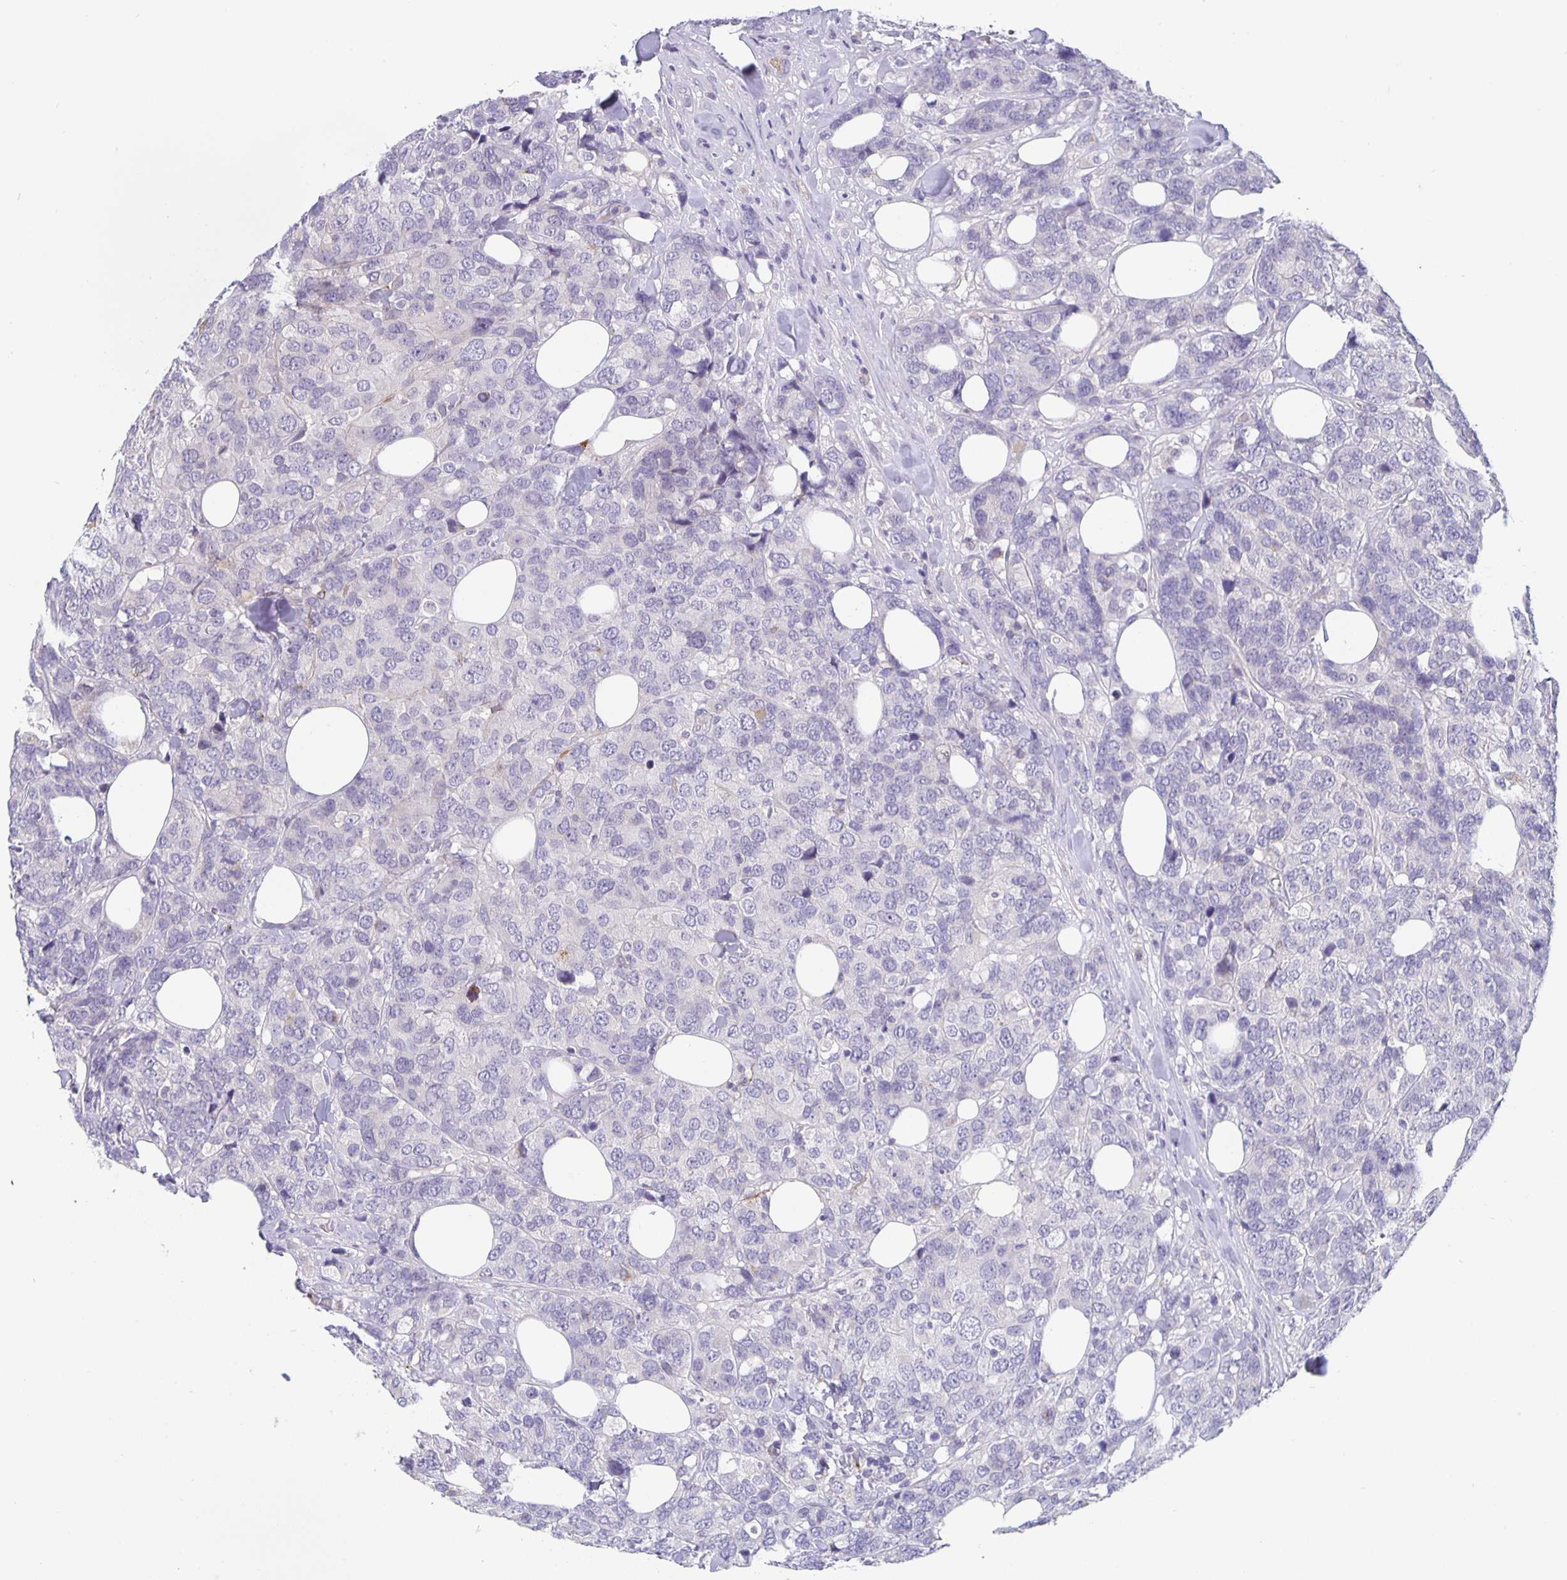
{"staining": {"intensity": "negative", "quantity": "none", "location": "none"}, "tissue": "breast cancer", "cell_type": "Tumor cells", "image_type": "cancer", "snomed": [{"axis": "morphology", "description": "Lobular carcinoma"}, {"axis": "topography", "description": "Breast"}], "caption": "IHC histopathology image of breast cancer (lobular carcinoma) stained for a protein (brown), which reveals no positivity in tumor cells. (DAB (3,3'-diaminobenzidine) IHC with hematoxylin counter stain).", "gene": "GDF15", "patient": {"sex": "female", "age": 59}}